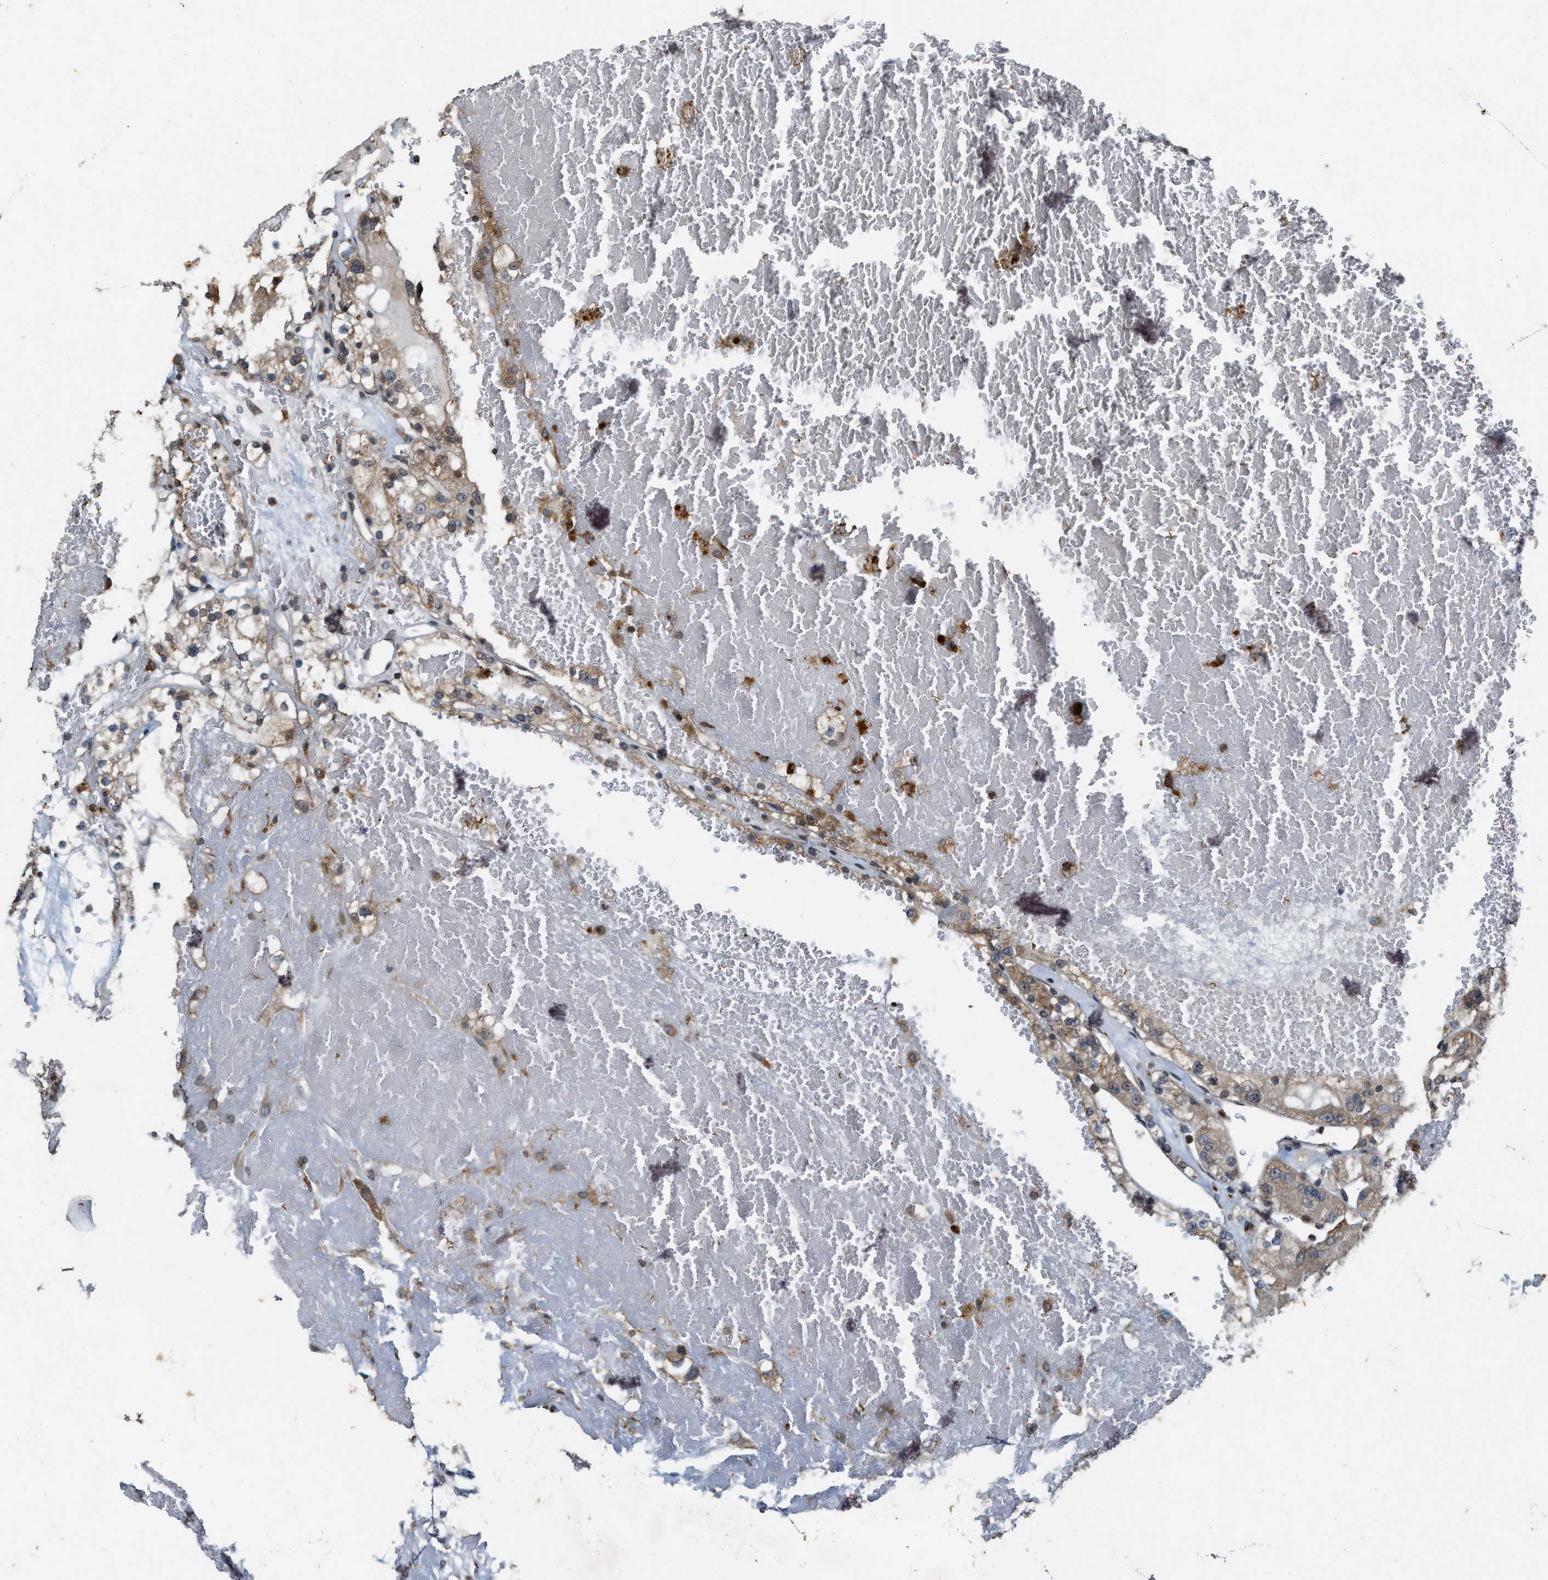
{"staining": {"intensity": "moderate", "quantity": ">75%", "location": "cytoplasmic/membranous"}, "tissue": "renal cancer", "cell_type": "Tumor cells", "image_type": "cancer", "snomed": [{"axis": "morphology", "description": "Normal tissue, NOS"}, {"axis": "morphology", "description": "Adenocarcinoma, NOS"}, {"axis": "topography", "description": "Kidney"}], "caption": "This histopathology image exhibits IHC staining of human renal cancer (adenocarcinoma), with medium moderate cytoplasmic/membranous expression in approximately >75% of tumor cells.", "gene": "KIF21A", "patient": {"sex": "male", "age": 61}}